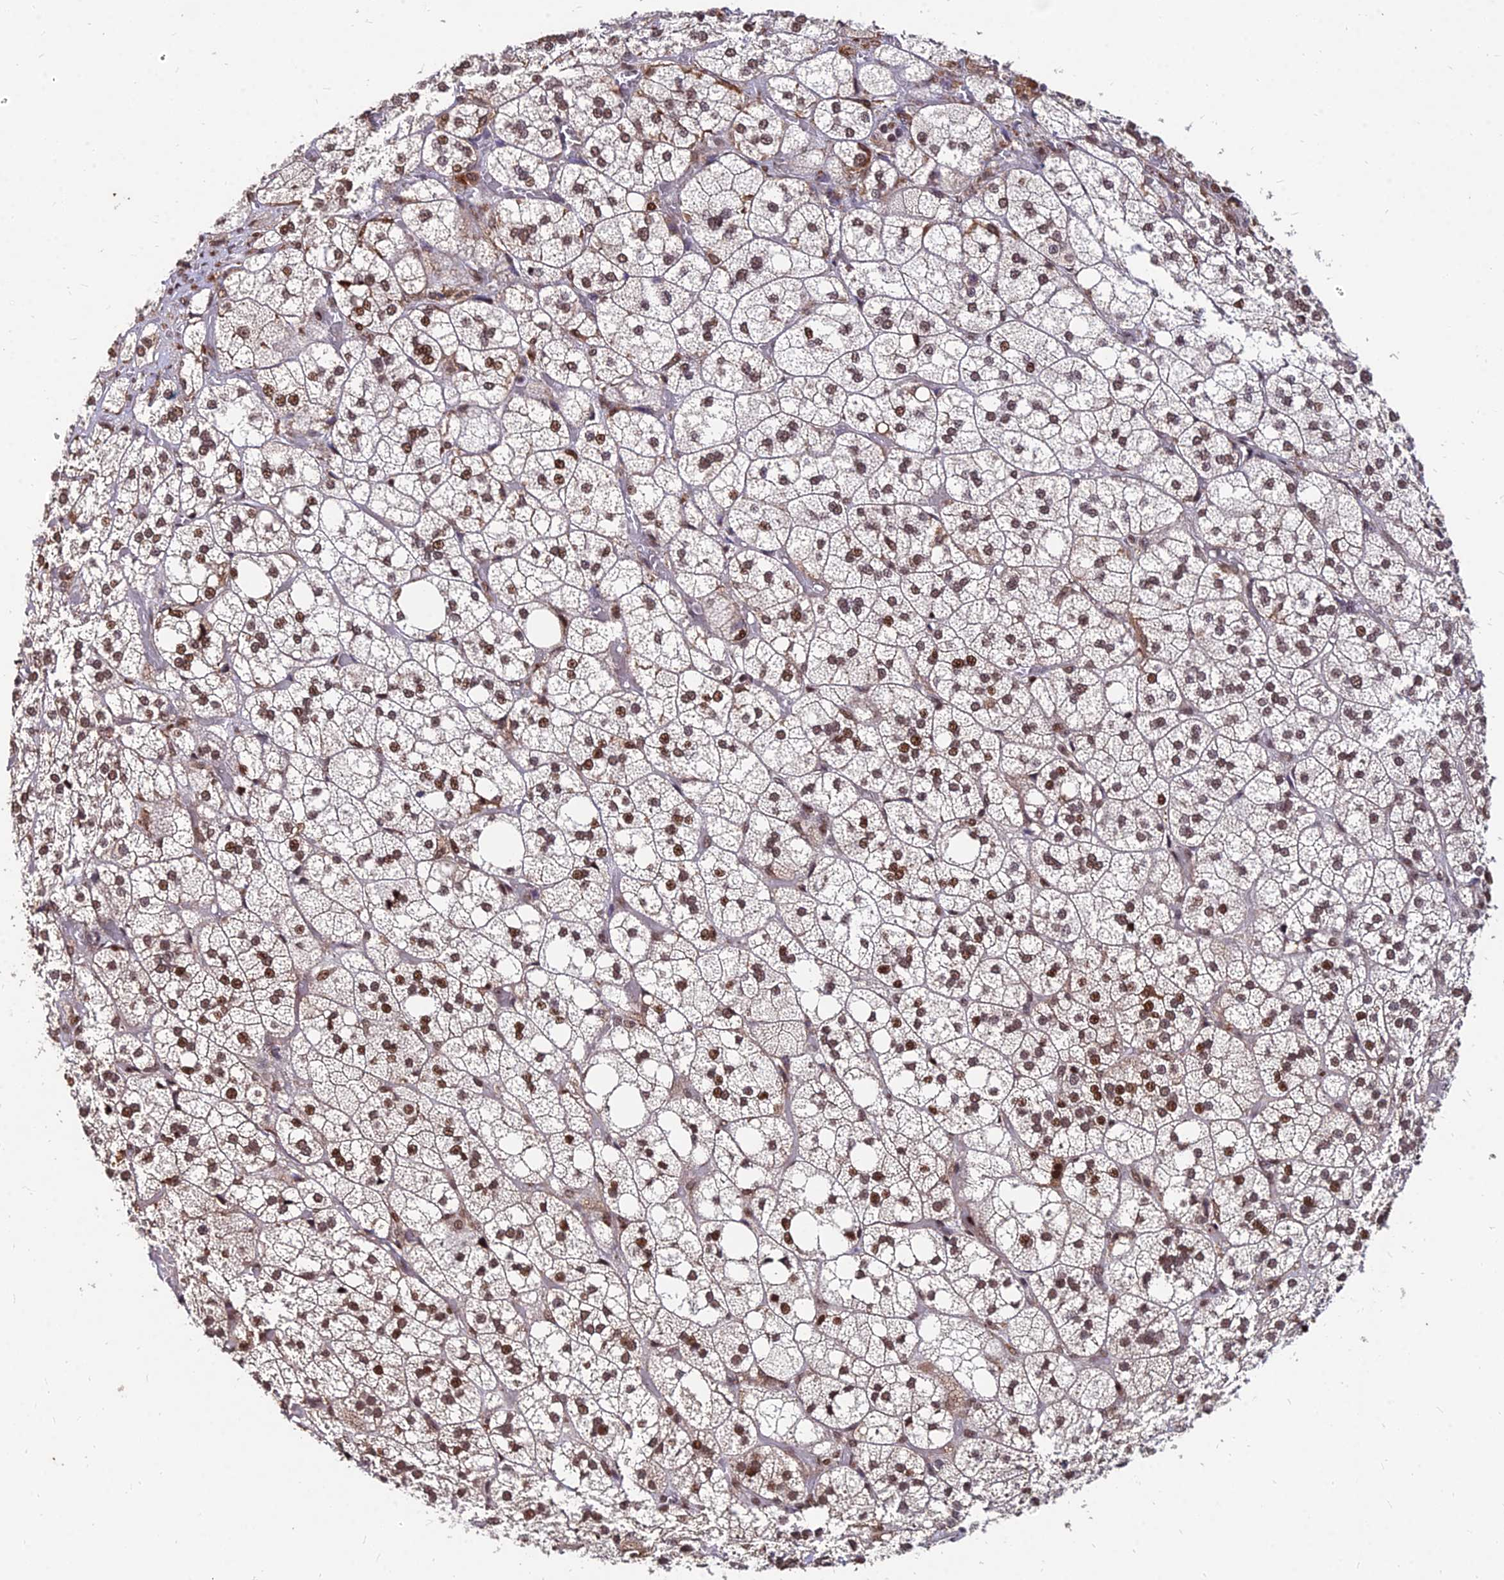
{"staining": {"intensity": "moderate", "quantity": ">75%", "location": "nuclear"}, "tissue": "adrenal gland", "cell_type": "Glandular cells", "image_type": "normal", "snomed": [{"axis": "morphology", "description": "Normal tissue, NOS"}, {"axis": "topography", "description": "Adrenal gland"}], "caption": "Immunohistochemistry staining of normal adrenal gland, which demonstrates medium levels of moderate nuclear staining in approximately >75% of glandular cells indicating moderate nuclear protein positivity. The staining was performed using DAB (3,3'-diaminobenzidine) (brown) for protein detection and nuclei were counterstained in hematoxylin (blue).", "gene": "ZBED4", "patient": {"sex": "male", "age": 61}}